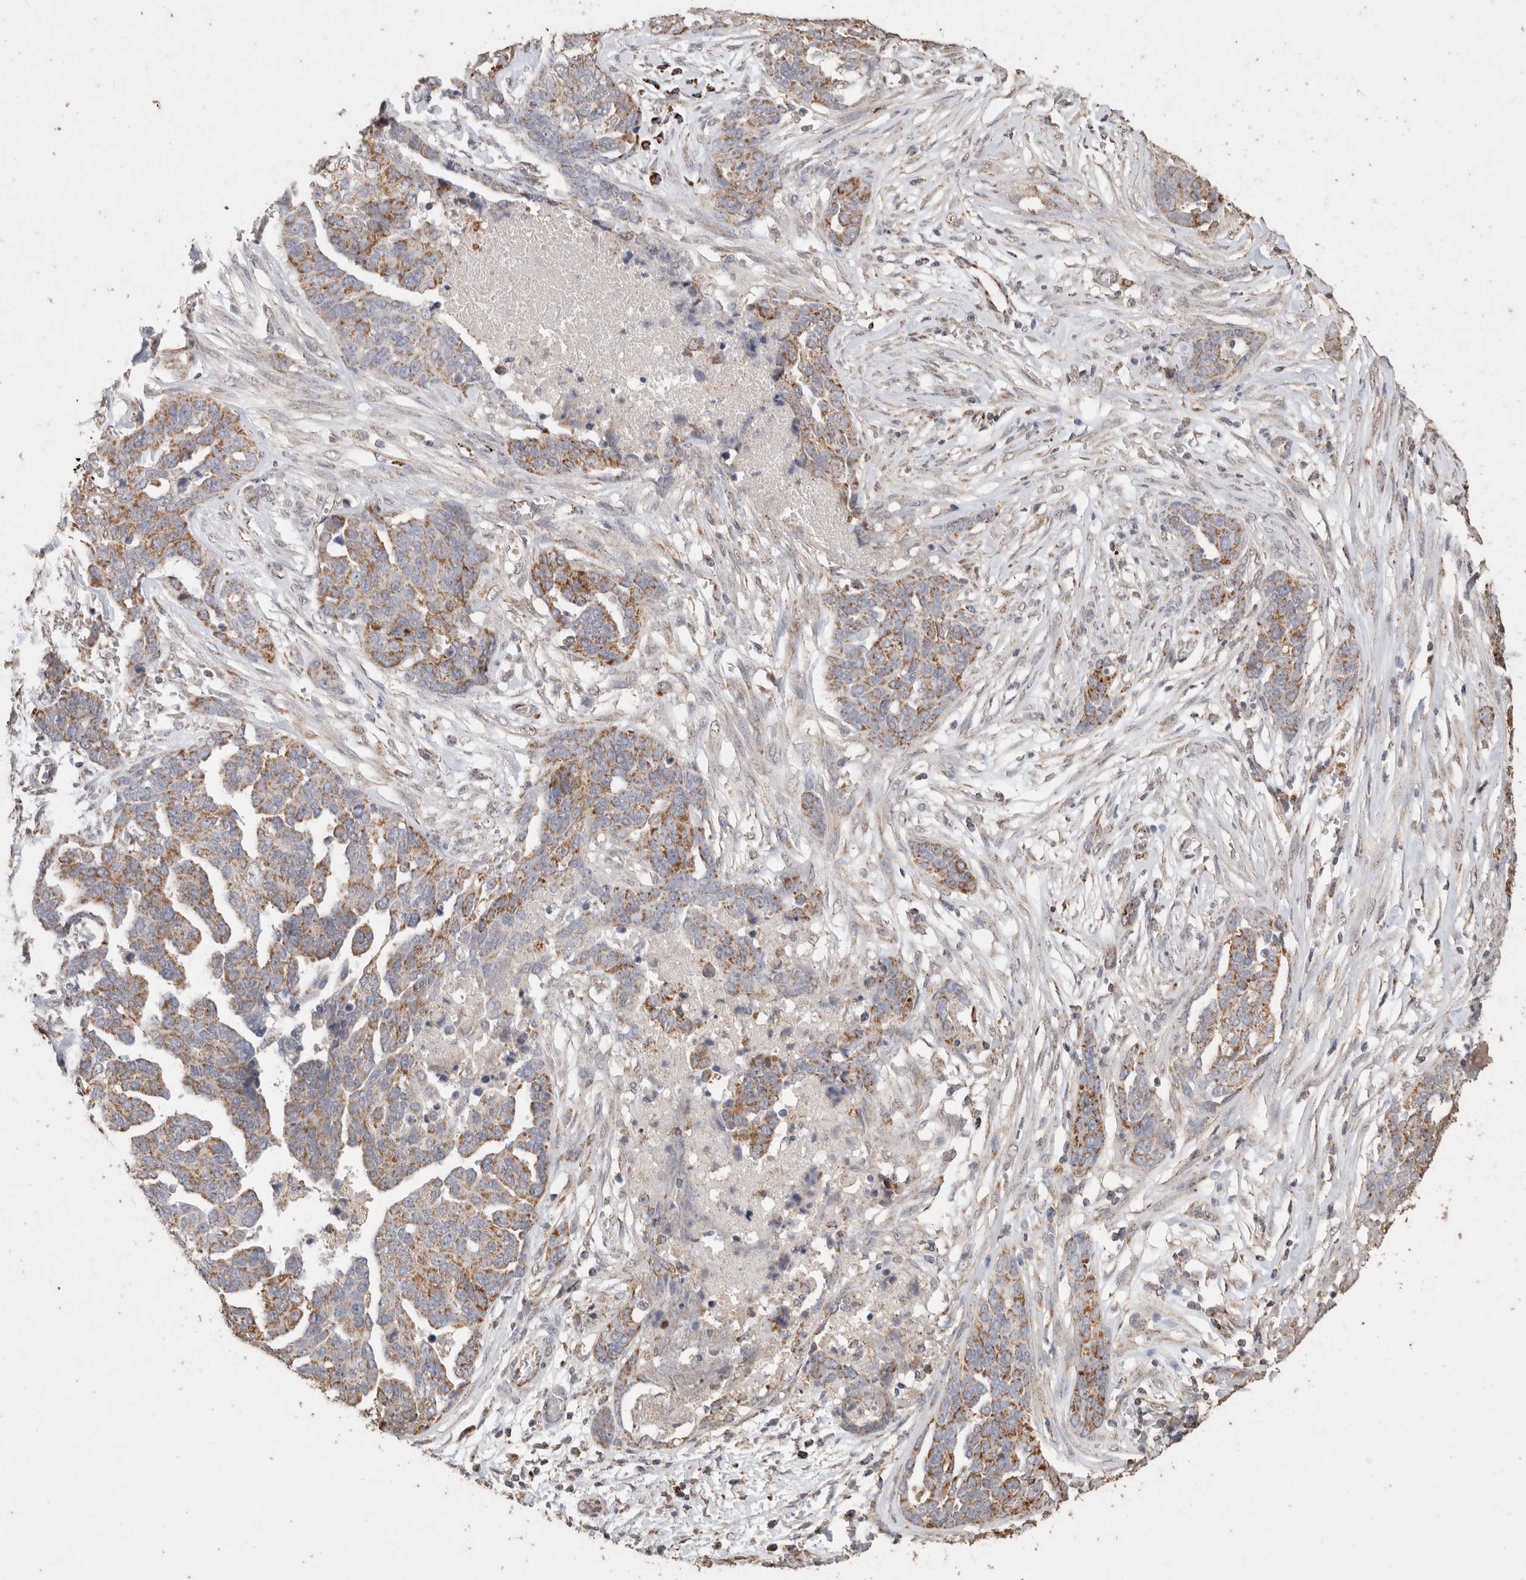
{"staining": {"intensity": "moderate", "quantity": ">75%", "location": "cytoplasmic/membranous"}, "tissue": "ovarian cancer", "cell_type": "Tumor cells", "image_type": "cancer", "snomed": [{"axis": "morphology", "description": "Cystadenocarcinoma, serous, NOS"}, {"axis": "topography", "description": "Ovary"}], "caption": "Brown immunohistochemical staining in ovarian serous cystadenocarcinoma displays moderate cytoplasmic/membranous expression in about >75% of tumor cells. (Stains: DAB (3,3'-diaminobenzidine) in brown, nuclei in blue, Microscopy: brightfield microscopy at high magnification).", "gene": "ACADM", "patient": {"sex": "female", "age": 44}}